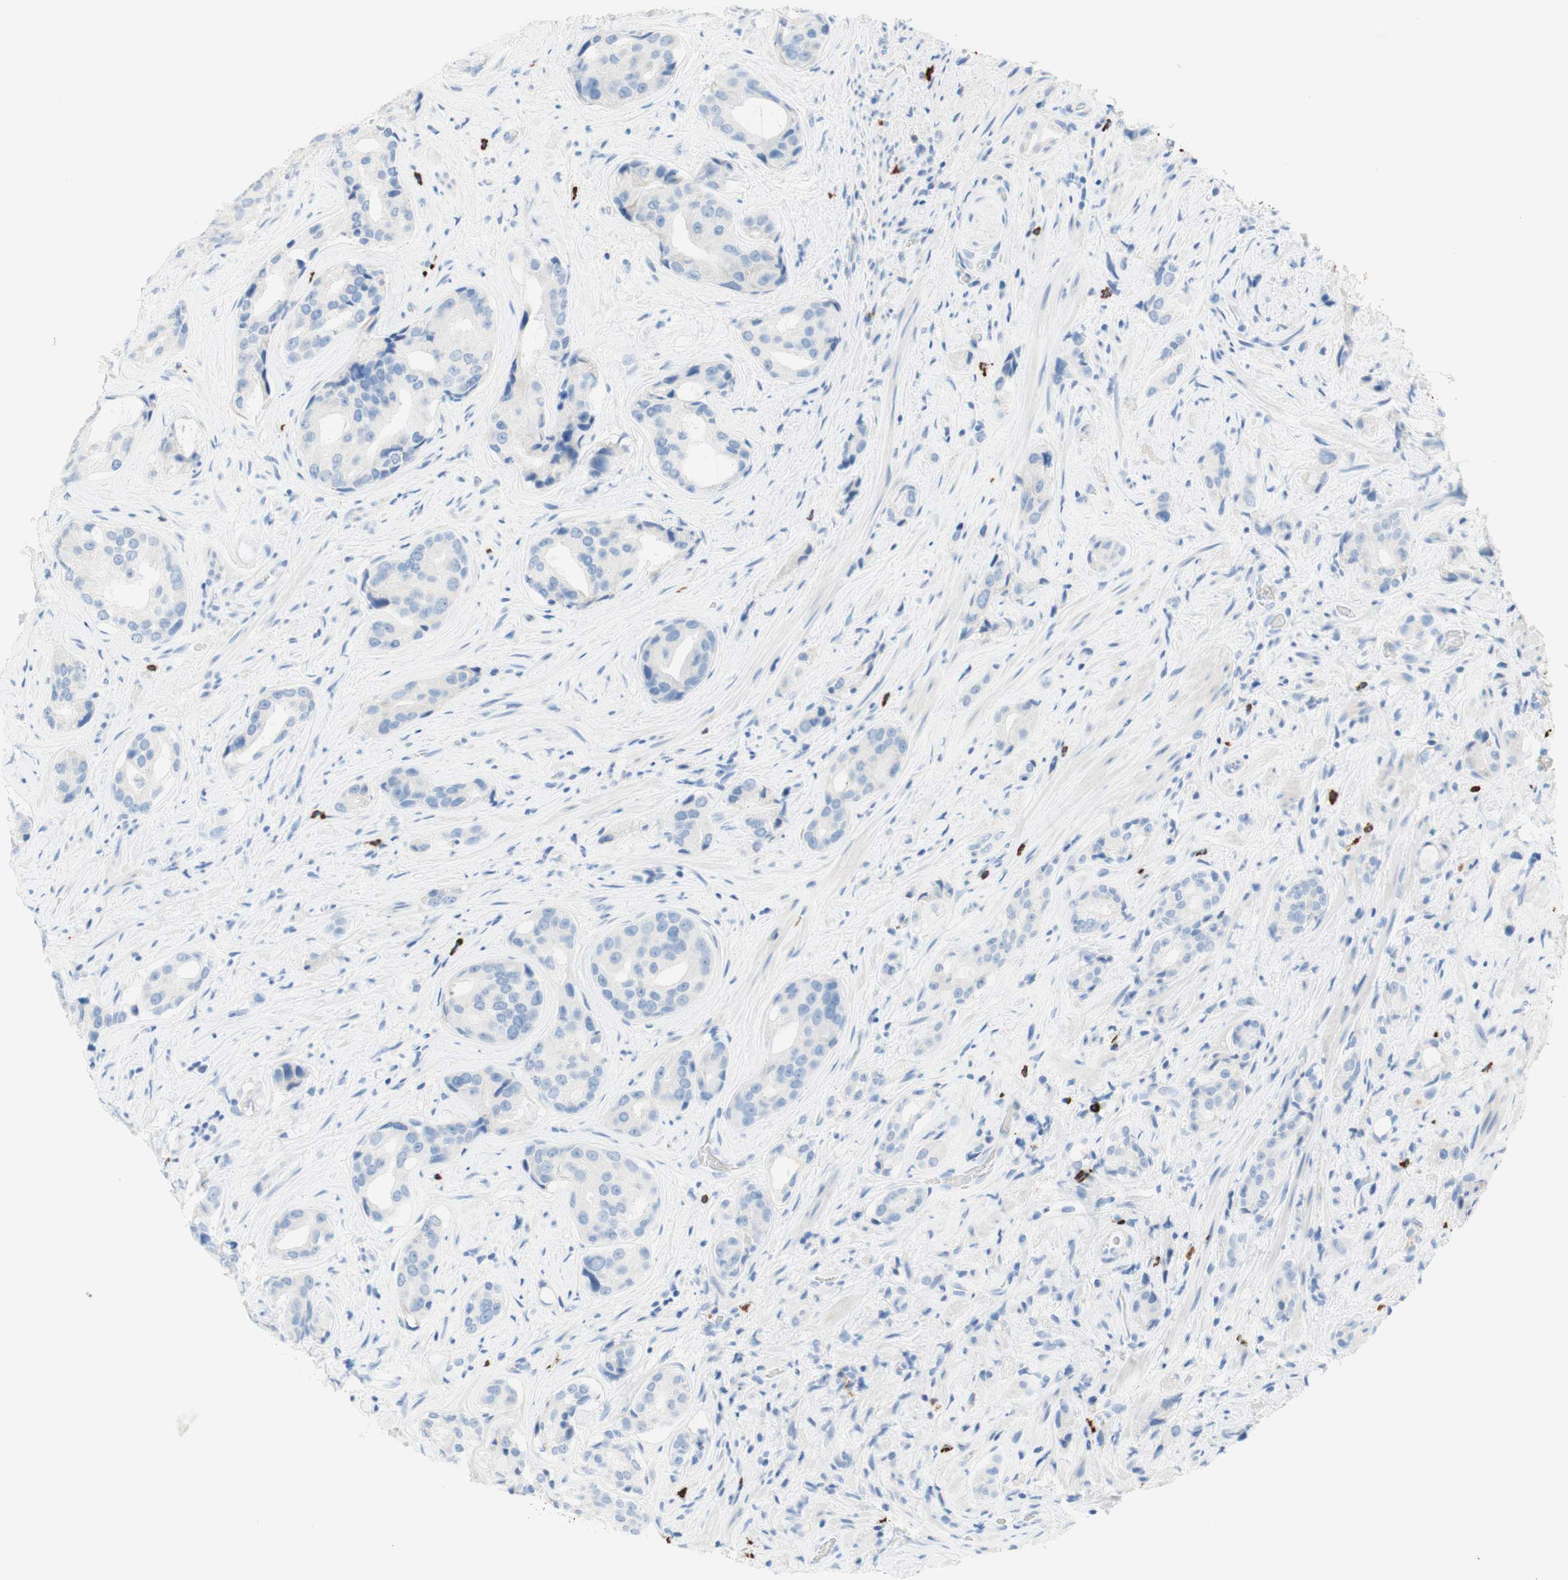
{"staining": {"intensity": "negative", "quantity": "none", "location": "none"}, "tissue": "prostate cancer", "cell_type": "Tumor cells", "image_type": "cancer", "snomed": [{"axis": "morphology", "description": "Adenocarcinoma, High grade"}, {"axis": "topography", "description": "Prostate"}], "caption": "The immunohistochemistry (IHC) photomicrograph has no significant expression in tumor cells of prostate cancer (high-grade adenocarcinoma) tissue. The staining is performed using DAB brown chromogen with nuclei counter-stained in using hematoxylin.", "gene": "CEACAM1", "patient": {"sex": "male", "age": 71}}